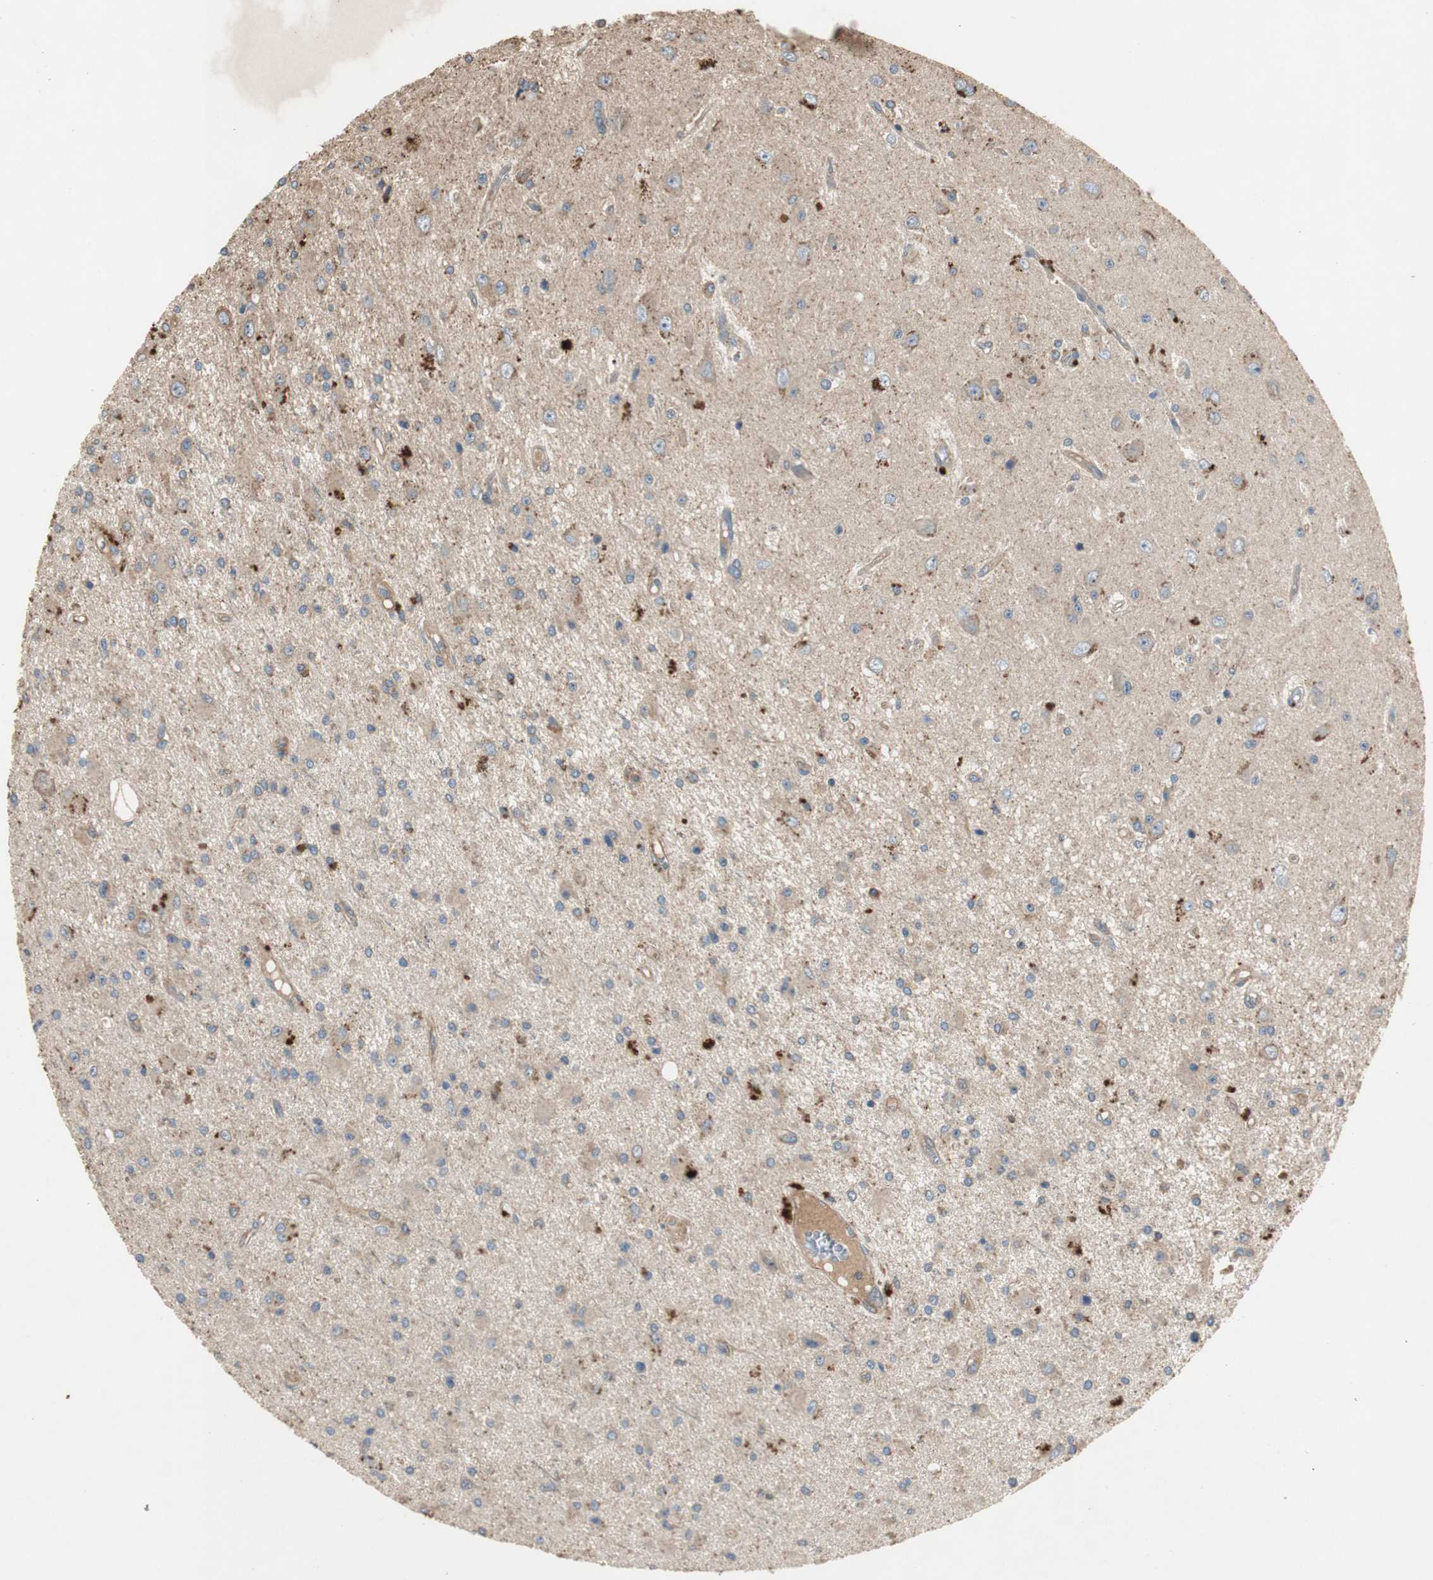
{"staining": {"intensity": "weak", "quantity": "<25%", "location": "cytoplasmic/membranous"}, "tissue": "glioma", "cell_type": "Tumor cells", "image_type": "cancer", "snomed": [{"axis": "morphology", "description": "Glioma, malignant, Low grade"}, {"axis": "topography", "description": "Brain"}], "caption": "This micrograph is of glioma stained with immunohistochemistry (IHC) to label a protein in brown with the nuclei are counter-stained blue. There is no staining in tumor cells.", "gene": "TNFRSF14", "patient": {"sex": "male", "age": 58}}